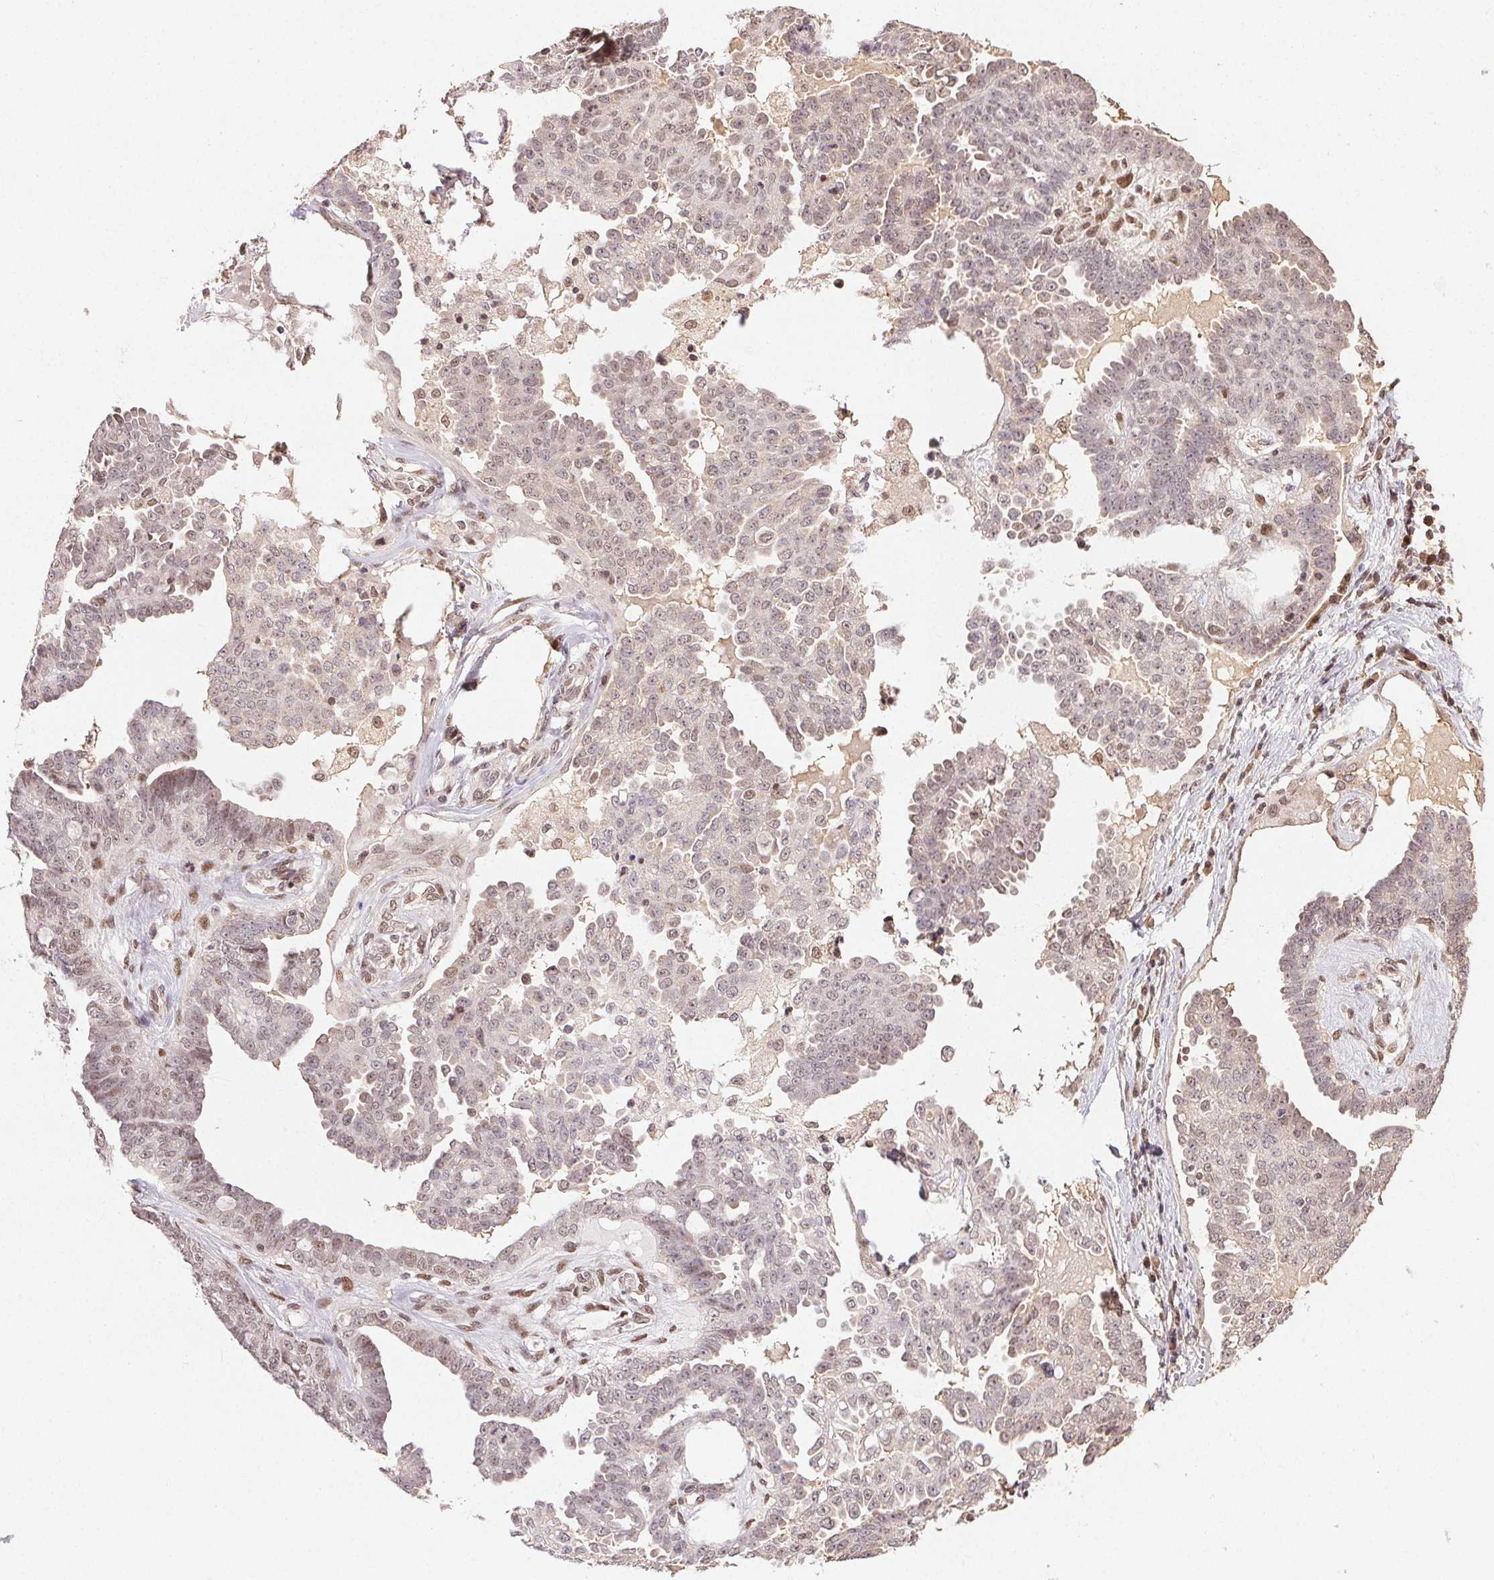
{"staining": {"intensity": "weak", "quantity": ">75%", "location": "nuclear"}, "tissue": "ovarian cancer", "cell_type": "Tumor cells", "image_type": "cancer", "snomed": [{"axis": "morphology", "description": "Cystadenocarcinoma, serous, NOS"}, {"axis": "topography", "description": "Ovary"}], "caption": "Human ovarian serous cystadenocarcinoma stained for a protein (brown) displays weak nuclear positive staining in about >75% of tumor cells.", "gene": "MAPKAPK2", "patient": {"sex": "female", "age": 71}}